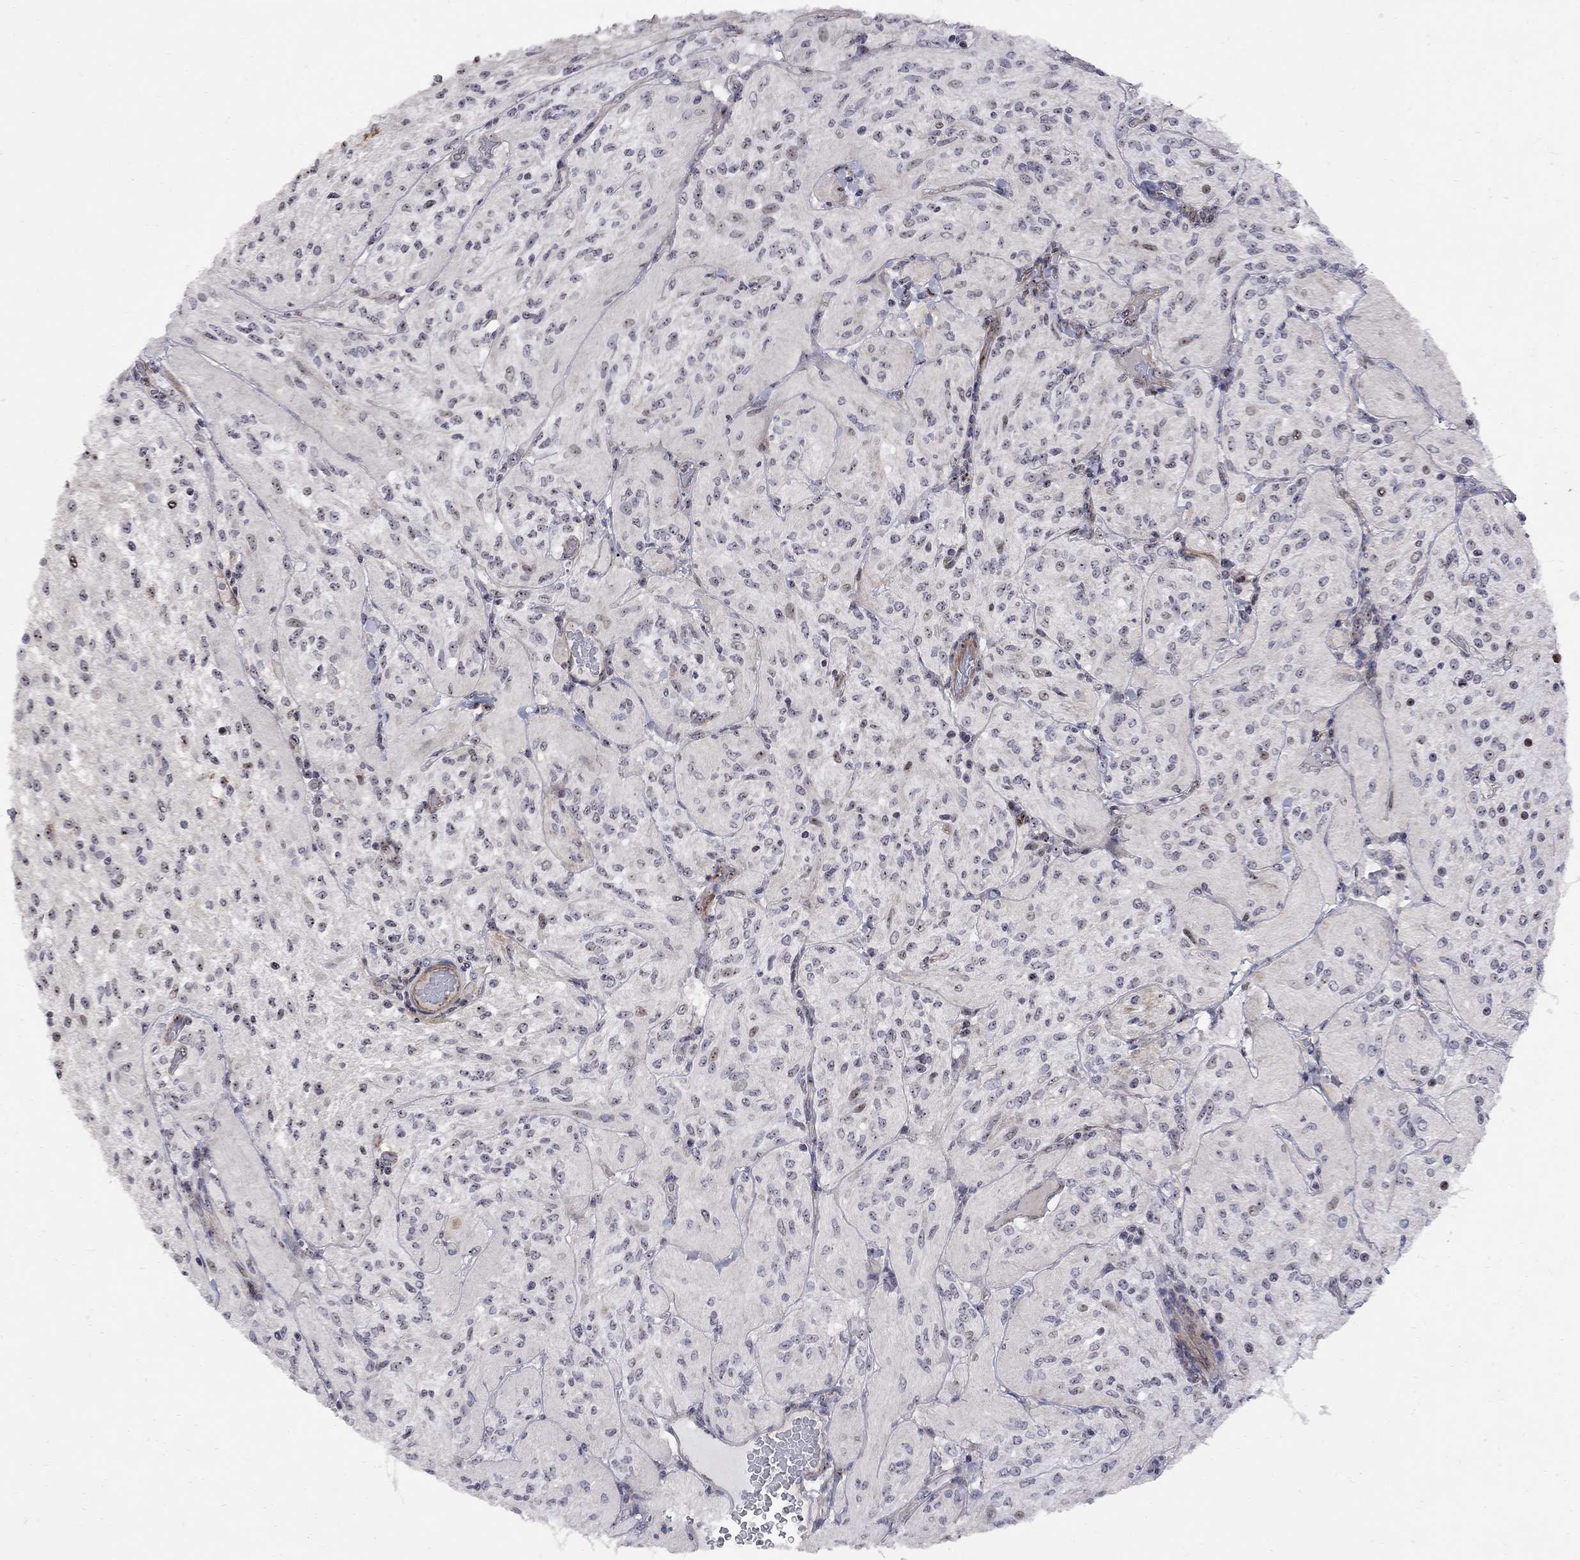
{"staining": {"intensity": "moderate", "quantity": "25%-75%", "location": "nuclear"}, "tissue": "glioma", "cell_type": "Tumor cells", "image_type": "cancer", "snomed": [{"axis": "morphology", "description": "Glioma, malignant, Low grade"}, {"axis": "topography", "description": "Brain"}], "caption": "High-power microscopy captured an immunohistochemistry (IHC) micrograph of glioma, revealing moderate nuclear positivity in approximately 25%-75% of tumor cells.", "gene": "DHX33", "patient": {"sex": "male", "age": 3}}